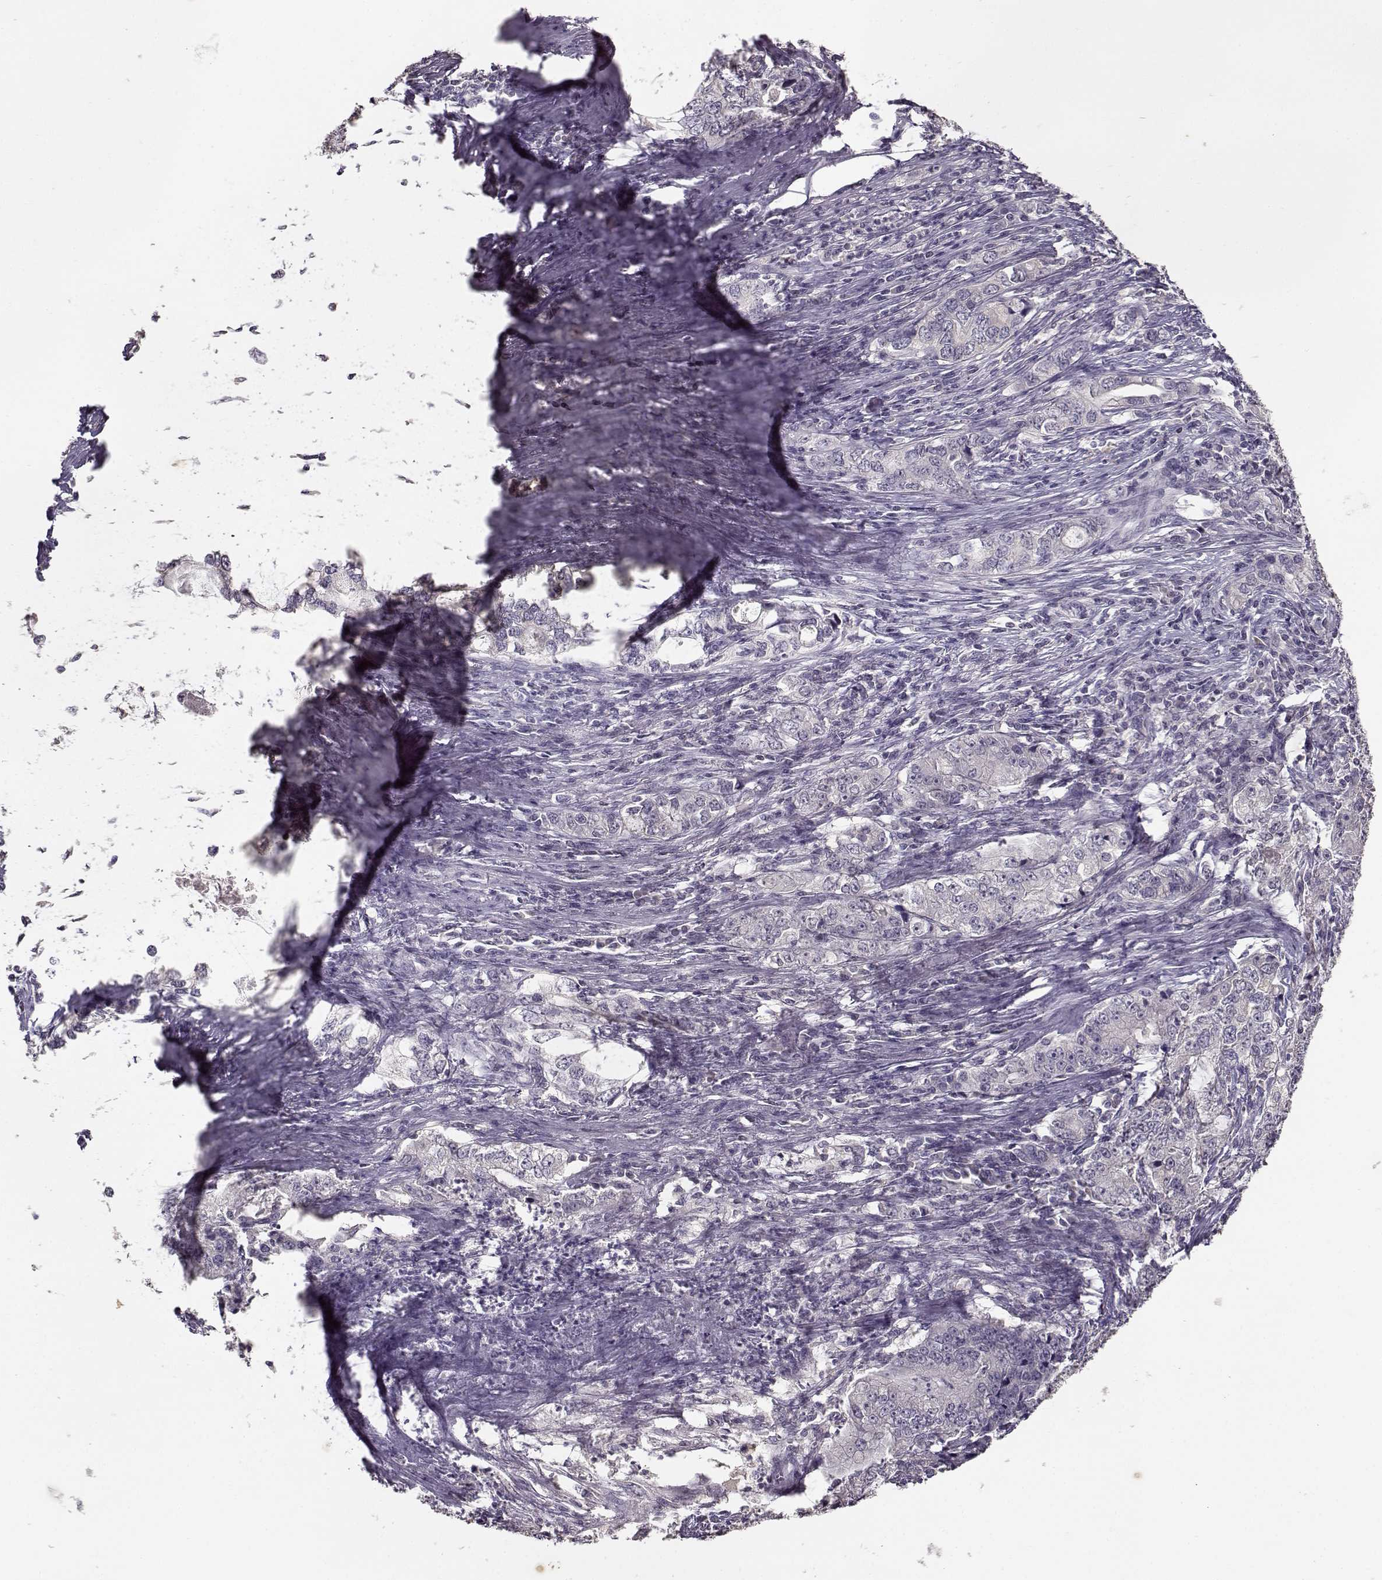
{"staining": {"intensity": "negative", "quantity": "none", "location": "none"}, "tissue": "stomach cancer", "cell_type": "Tumor cells", "image_type": "cancer", "snomed": [{"axis": "morphology", "description": "Adenocarcinoma, NOS"}, {"axis": "topography", "description": "Stomach, lower"}], "caption": "Immunohistochemistry (IHC) photomicrograph of stomach adenocarcinoma stained for a protein (brown), which shows no expression in tumor cells. The staining is performed using DAB (3,3'-diaminobenzidine) brown chromogen with nuclei counter-stained in using hematoxylin.", "gene": "UROC1", "patient": {"sex": "female", "age": 72}}